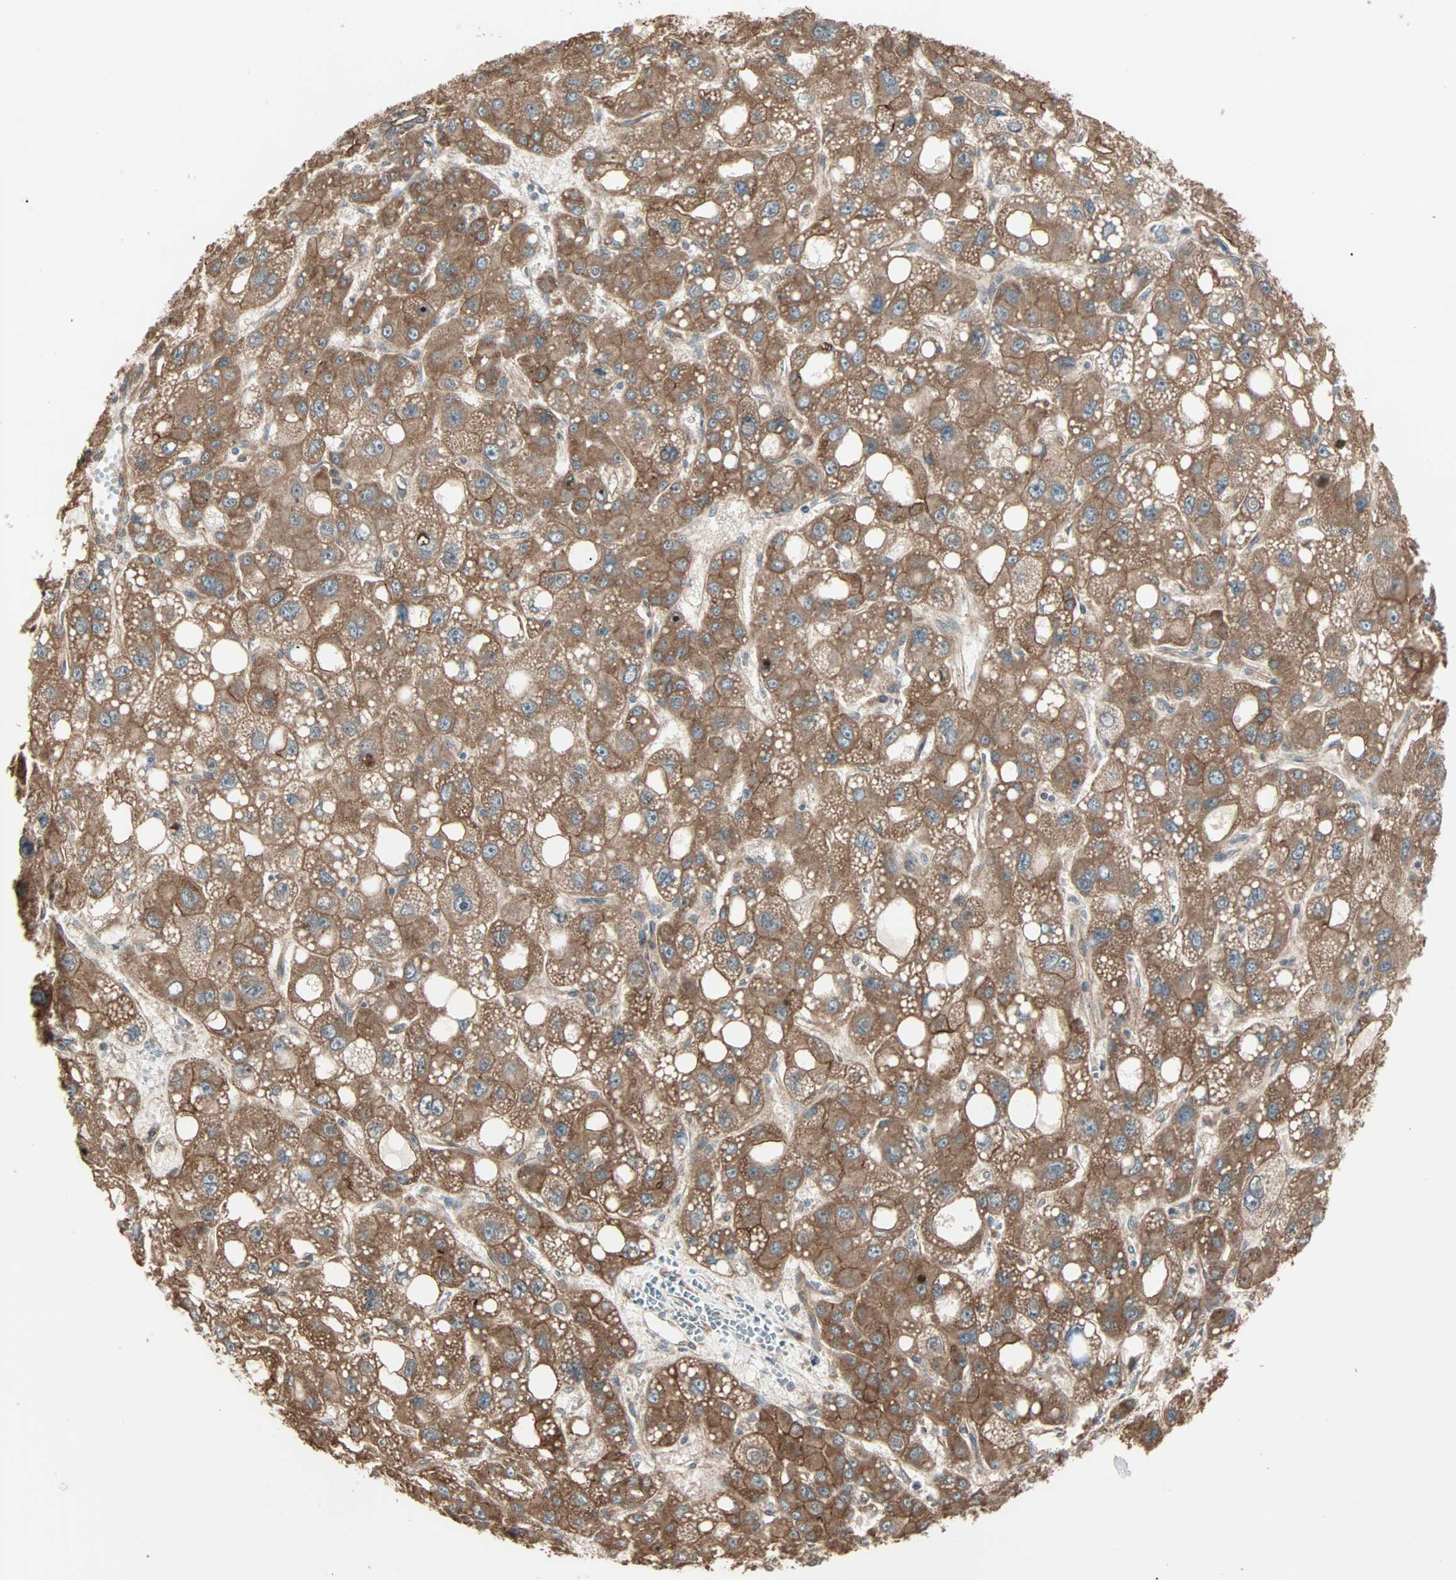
{"staining": {"intensity": "moderate", "quantity": ">75%", "location": "cytoplasmic/membranous"}, "tissue": "liver cancer", "cell_type": "Tumor cells", "image_type": "cancer", "snomed": [{"axis": "morphology", "description": "Carcinoma, Hepatocellular, NOS"}, {"axis": "topography", "description": "Liver"}], "caption": "High-magnification brightfield microscopy of liver cancer stained with DAB (3,3'-diaminobenzidine) (brown) and counterstained with hematoxylin (blue). tumor cells exhibit moderate cytoplasmic/membranous positivity is appreciated in about>75% of cells.", "gene": "GALNT3", "patient": {"sex": "male", "age": 55}}